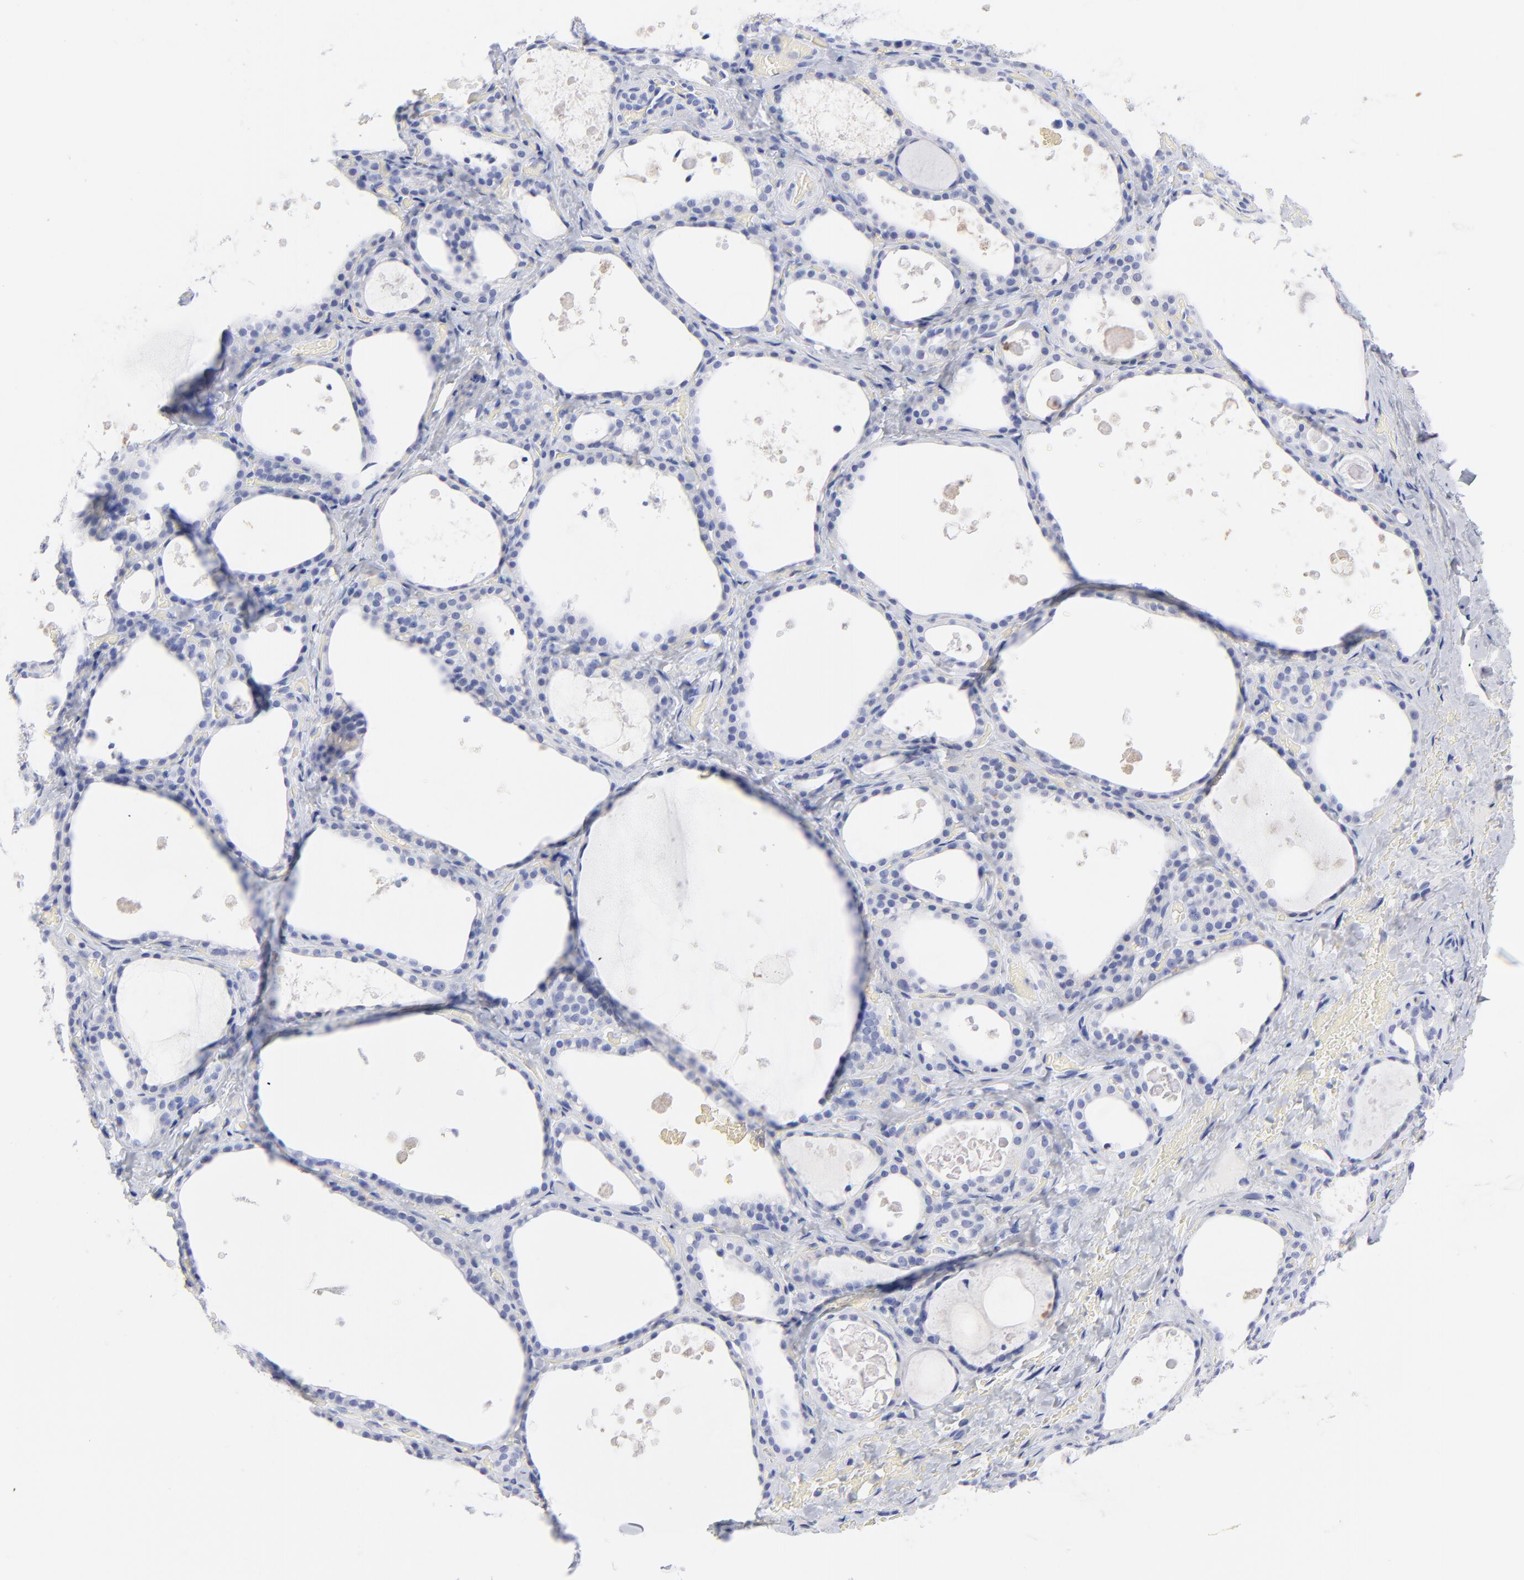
{"staining": {"intensity": "negative", "quantity": "none", "location": "none"}, "tissue": "thyroid gland", "cell_type": "Glandular cells", "image_type": "normal", "snomed": [{"axis": "morphology", "description": "Normal tissue, NOS"}, {"axis": "topography", "description": "Thyroid gland"}], "caption": "Immunohistochemistry micrograph of benign thyroid gland: thyroid gland stained with DAB shows no significant protein staining in glandular cells. (Stains: DAB (3,3'-diaminobenzidine) immunohistochemistry (IHC) with hematoxylin counter stain, Microscopy: brightfield microscopy at high magnification).", "gene": "ACY1", "patient": {"sex": "male", "age": 61}}